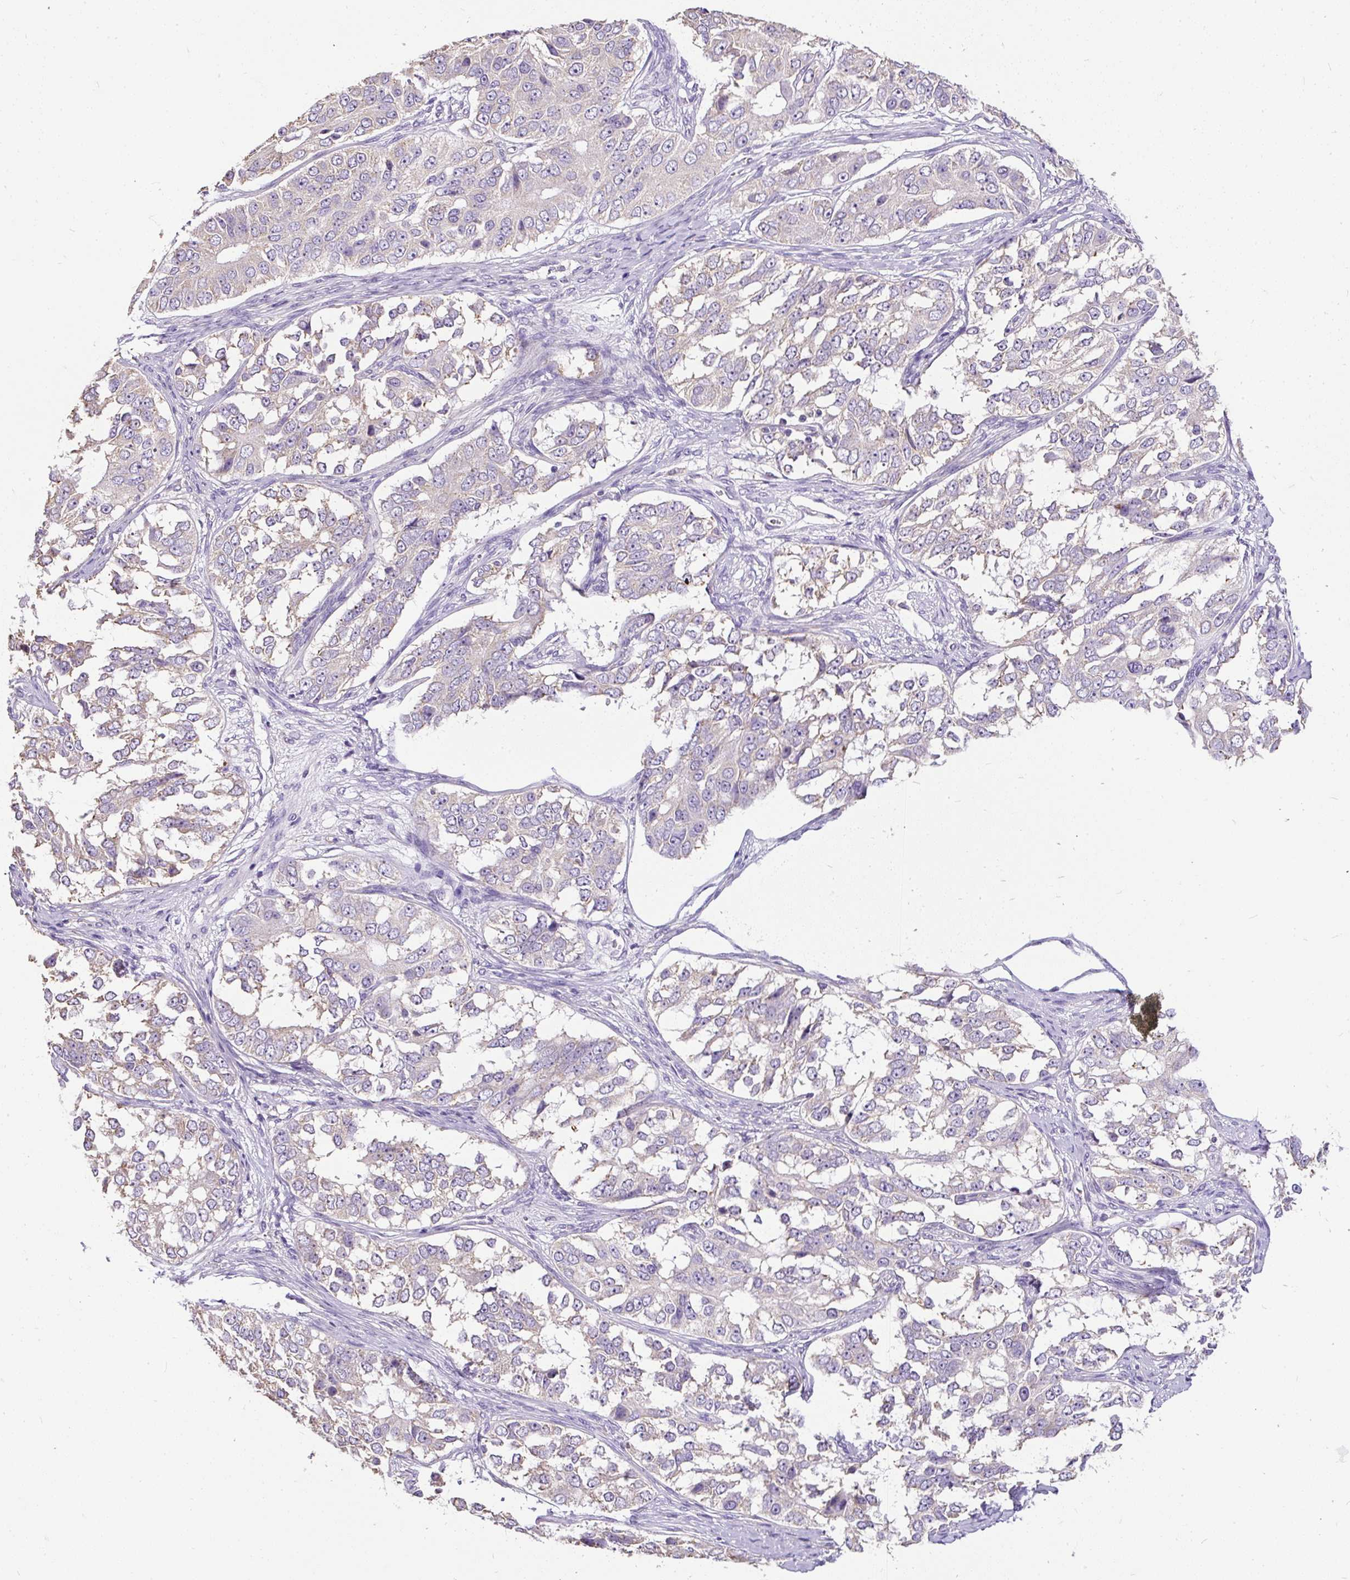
{"staining": {"intensity": "weak", "quantity": "<25%", "location": "cytoplasmic/membranous"}, "tissue": "ovarian cancer", "cell_type": "Tumor cells", "image_type": "cancer", "snomed": [{"axis": "morphology", "description": "Carcinoma, endometroid"}, {"axis": "topography", "description": "Ovary"}], "caption": "Immunohistochemistry (IHC) photomicrograph of ovarian cancer stained for a protein (brown), which exhibits no positivity in tumor cells.", "gene": "GBX1", "patient": {"sex": "female", "age": 51}}